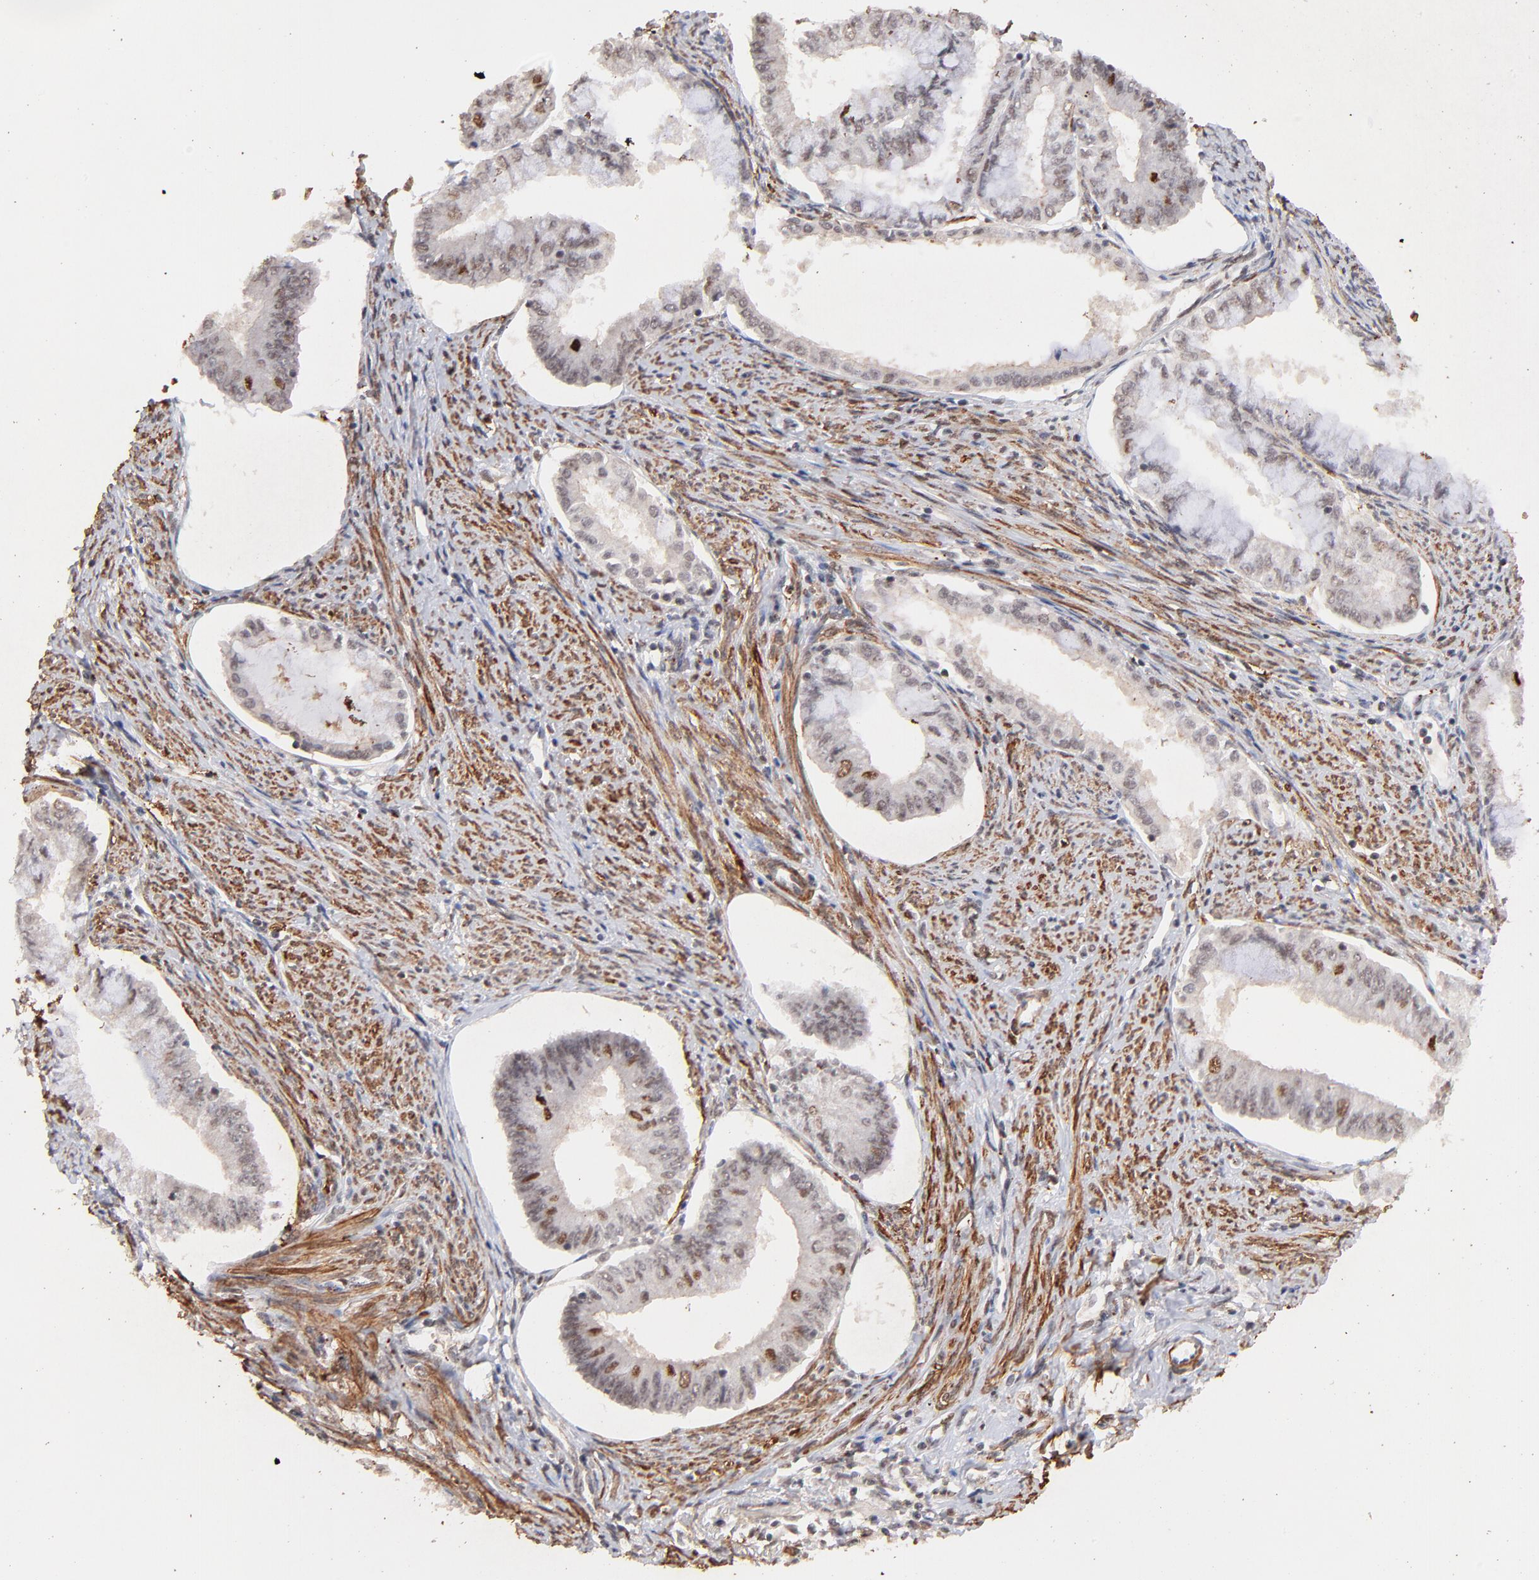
{"staining": {"intensity": "weak", "quantity": "25%-75%", "location": "nuclear"}, "tissue": "endometrial cancer", "cell_type": "Tumor cells", "image_type": "cancer", "snomed": [{"axis": "morphology", "description": "Adenocarcinoma, NOS"}, {"axis": "topography", "description": "Endometrium"}], "caption": "IHC (DAB (3,3'-diaminobenzidine)) staining of human adenocarcinoma (endometrial) demonstrates weak nuclear protein staining in approximately 25%-75% of tumor cells.", "gene": "ZFP92", "patient": {"sex": "female", "age": 76}}